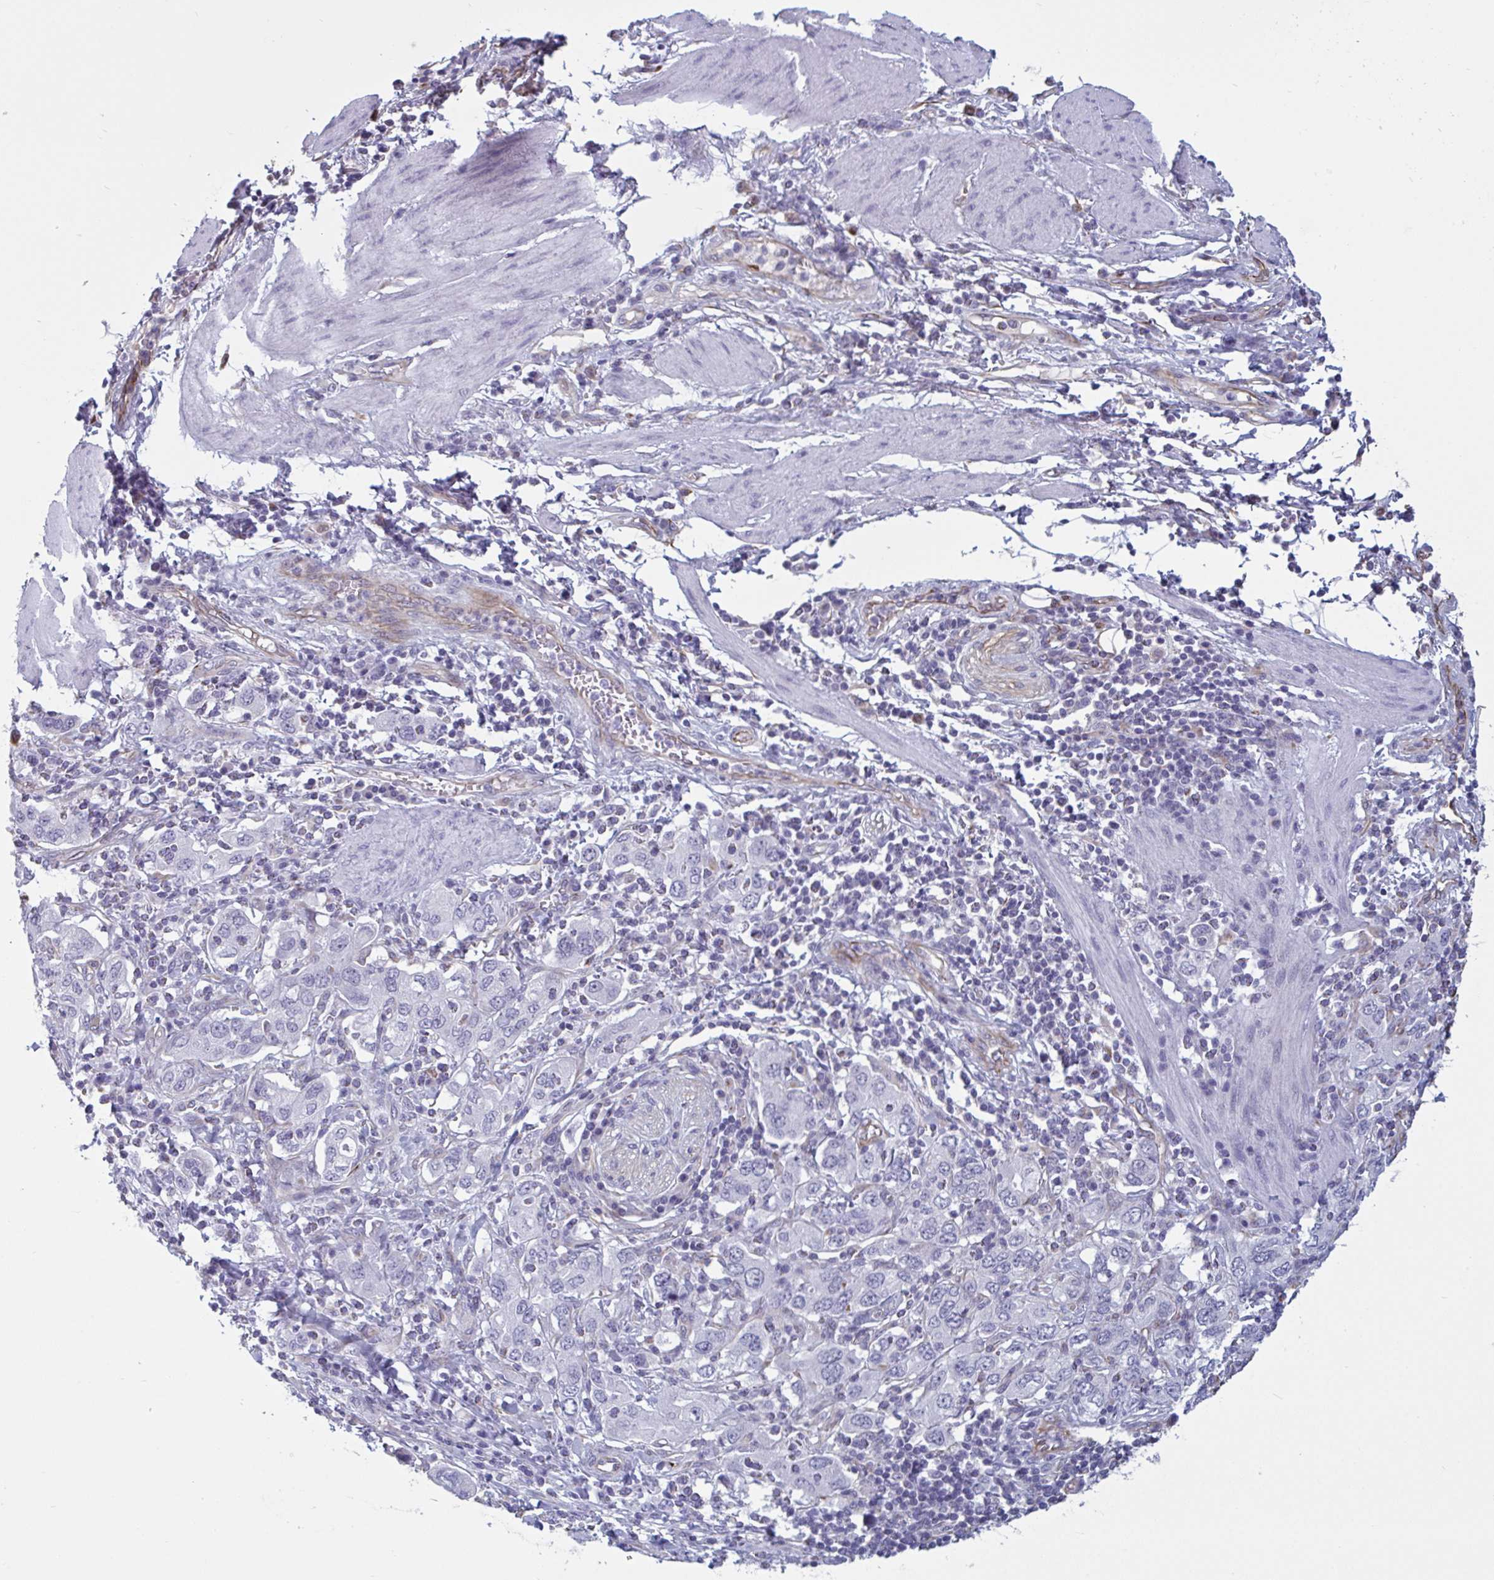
{"staining": {"intensity": "negative", "quantity": "none", "location": "none"}, "tissue": "stomach cancer", "cell_type": "Tumor cells", "image_type": "cancer", "snomed": [{"axis": "morphology", "description": "Adenocarcinoma, NOS"}, {"axis": "topography", "description": "Stomach, upper"}, {"axis": "topography", "description": "Stomach"}], "caption": "IHC histopathology image of neoplastic tissue: human adenocarcinoma (stomach) stained with DAB displays no significant protein positivity in tumor cells. The staining was performed using DAB to visualize the protein expression in brown, while the nuclei were stained in blue with hematoxylin (Magnification: 20x).", "gene": "OR1L3", "patient": {"sex": "male", "age": 62}}